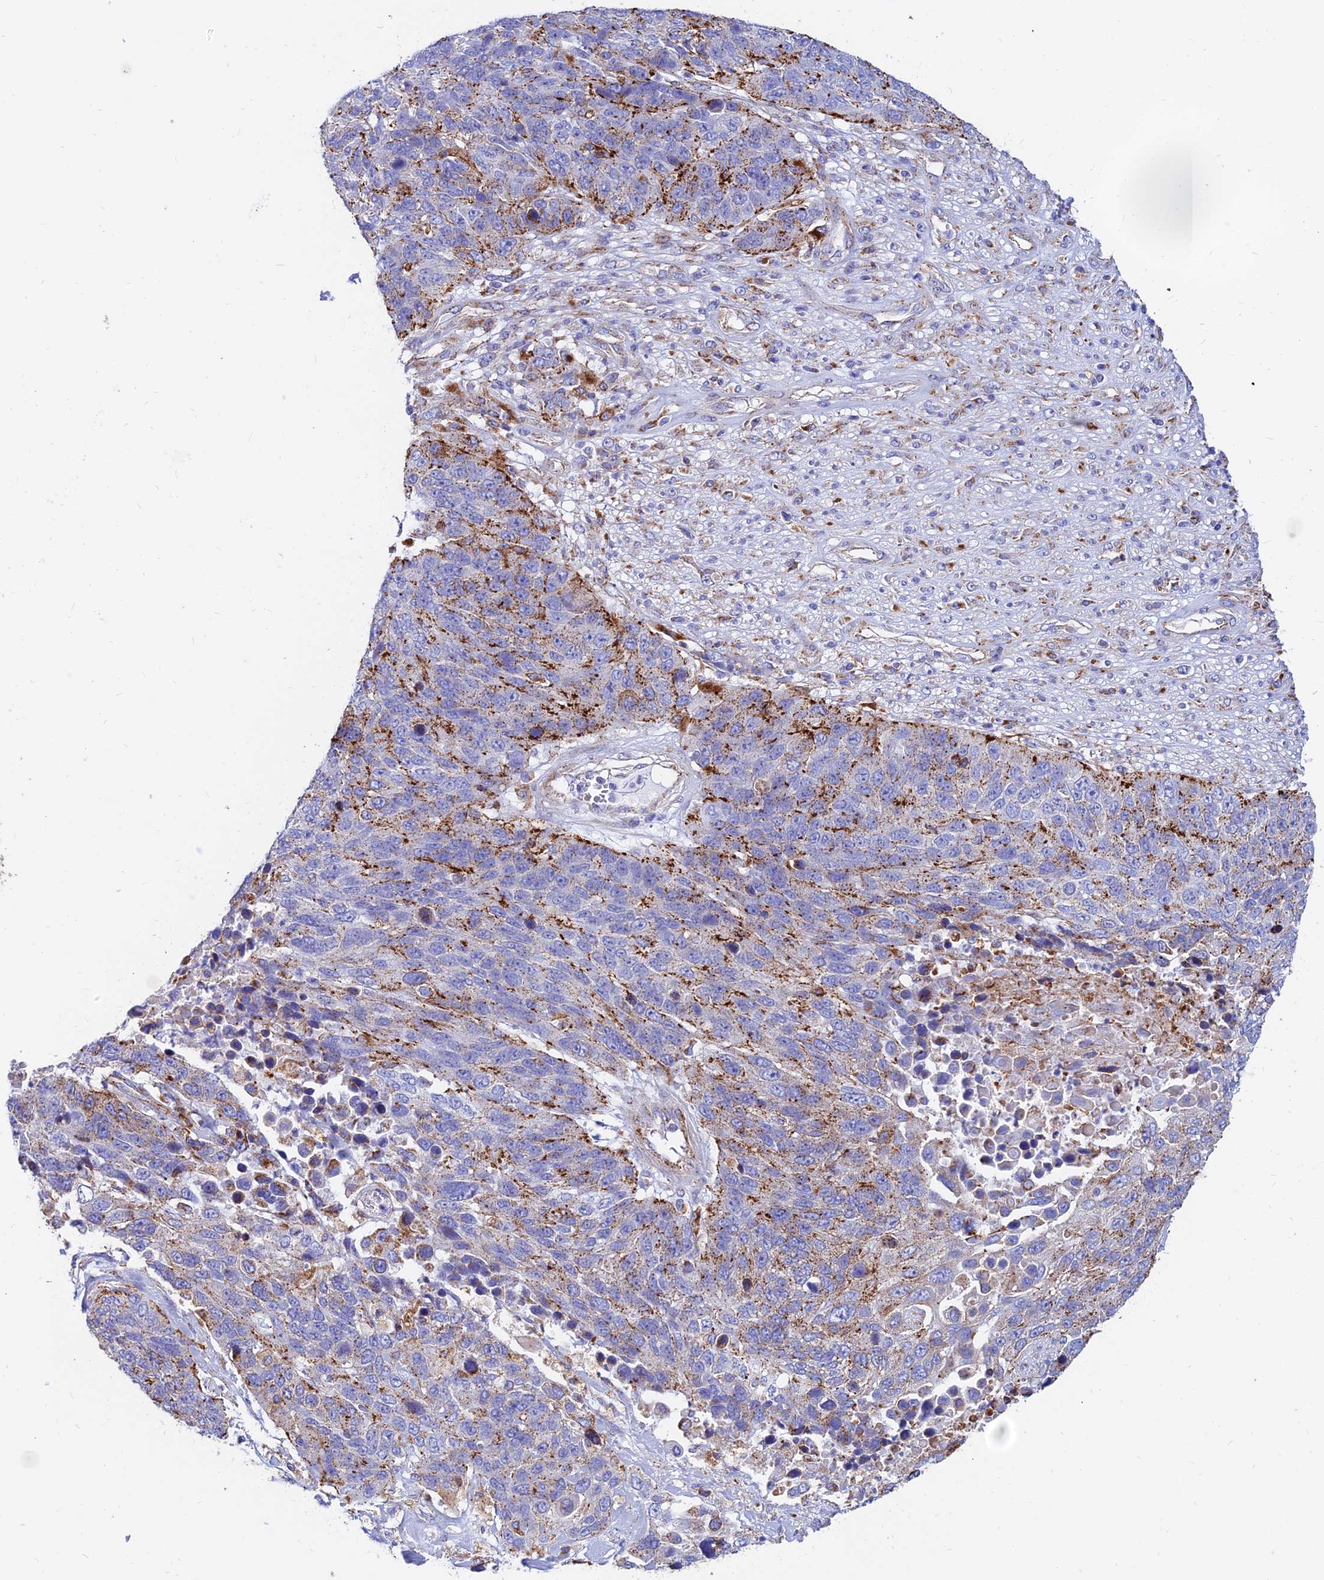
{"staining": {"intensity": "moderate", "quantity": "25%-75%", "location": "cytoplasmic/membranous"}, "tissue": "lung cancer", "cell_type": "Tumor cells", "image_type": "cancer", "snomed": [{"axis": "morphology", "description": "Normal tissue, NOS"}, {"axis": "morphology", "description": "Squamous cell carcinoma, NOS"}, {"axis": "topography", "description": "Lymph node"}, {"axis": "topography", "description": "Lung"}], "caption": "Immunohistochemical staining of human lung squamous cell carcinoma exhibits medium levels of moderate cytoplasmic/membranous protein staining in approximately 25%-75% of tumor cells.", "gene": "SPNS1", "patient": {"sex": "male", "age": 66}}